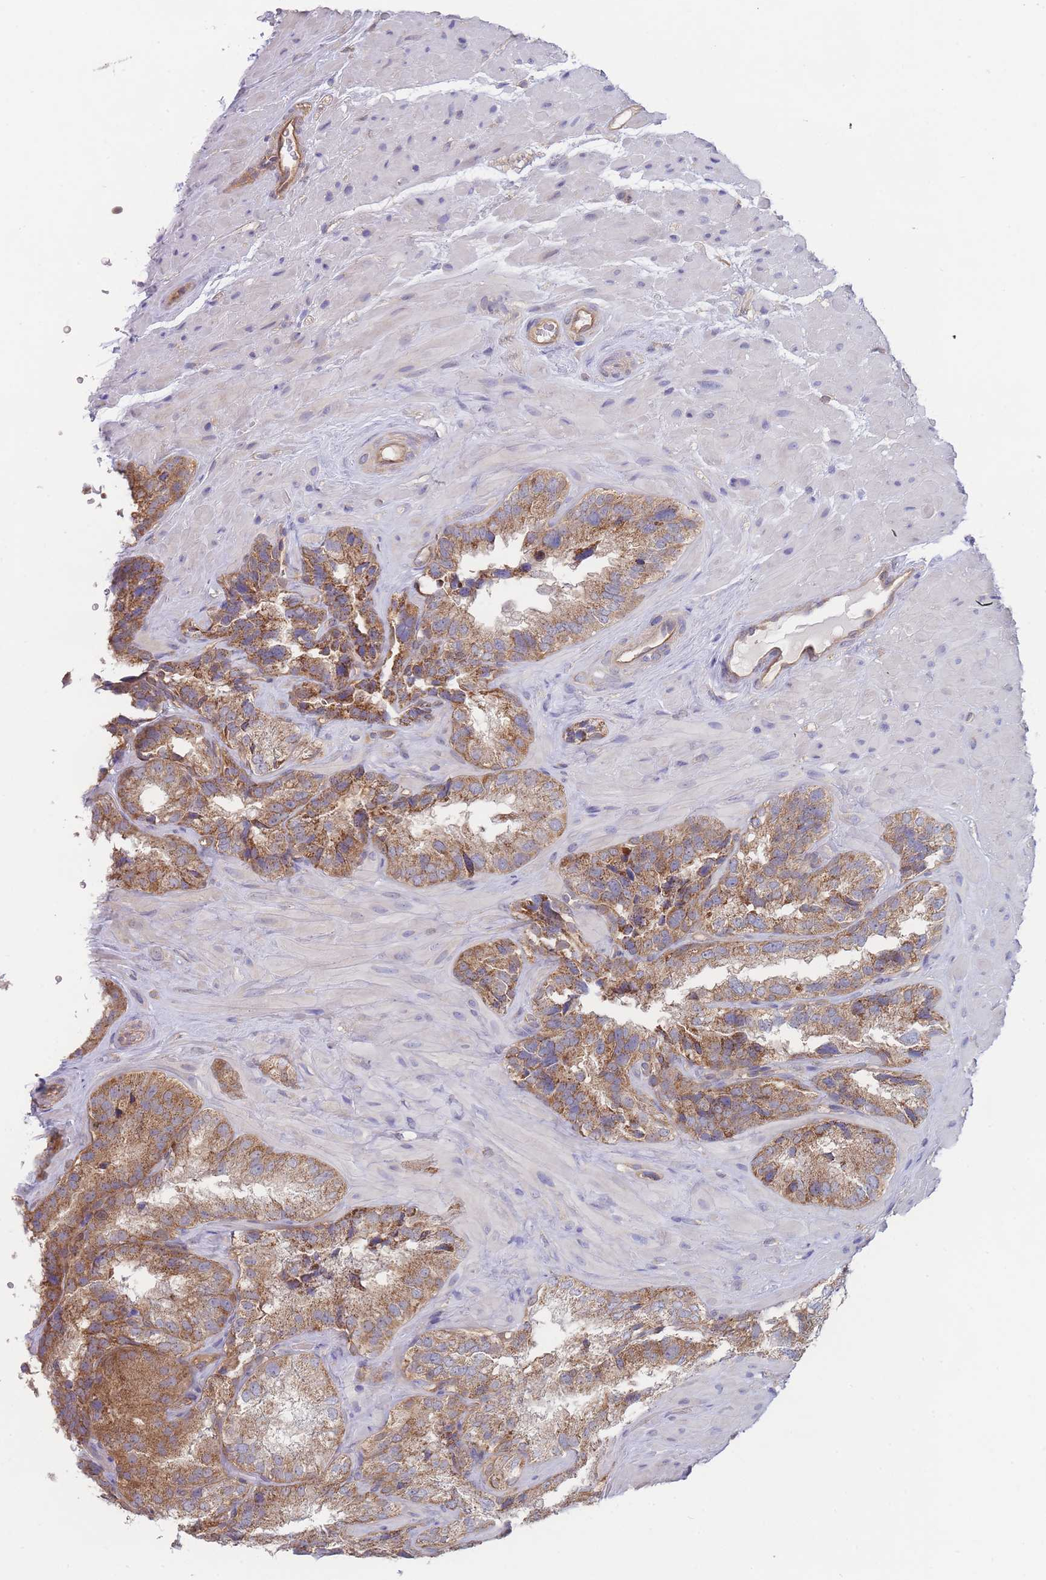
{"staining": {"intensity": "moderate", "quantity": ">75%", "location": "cytoplasmic/membranous"}, "tissue": "seminal vesicle", "cell_type": "Glandular cells", "image_type": "normal", "snomed": [{"axis": "morphology", "description": "Normal tissue, NOS"}, {"axis": "topography", "description": "Seminal veicle"}], "caption": "Glandular cells reveal moderate cytoplasmic/membranous positivity in about >75% of cells in unremarkable seminal vesicle.", "gene": "MRPS18B", "patient": {"sex": "male", "age": 58}}